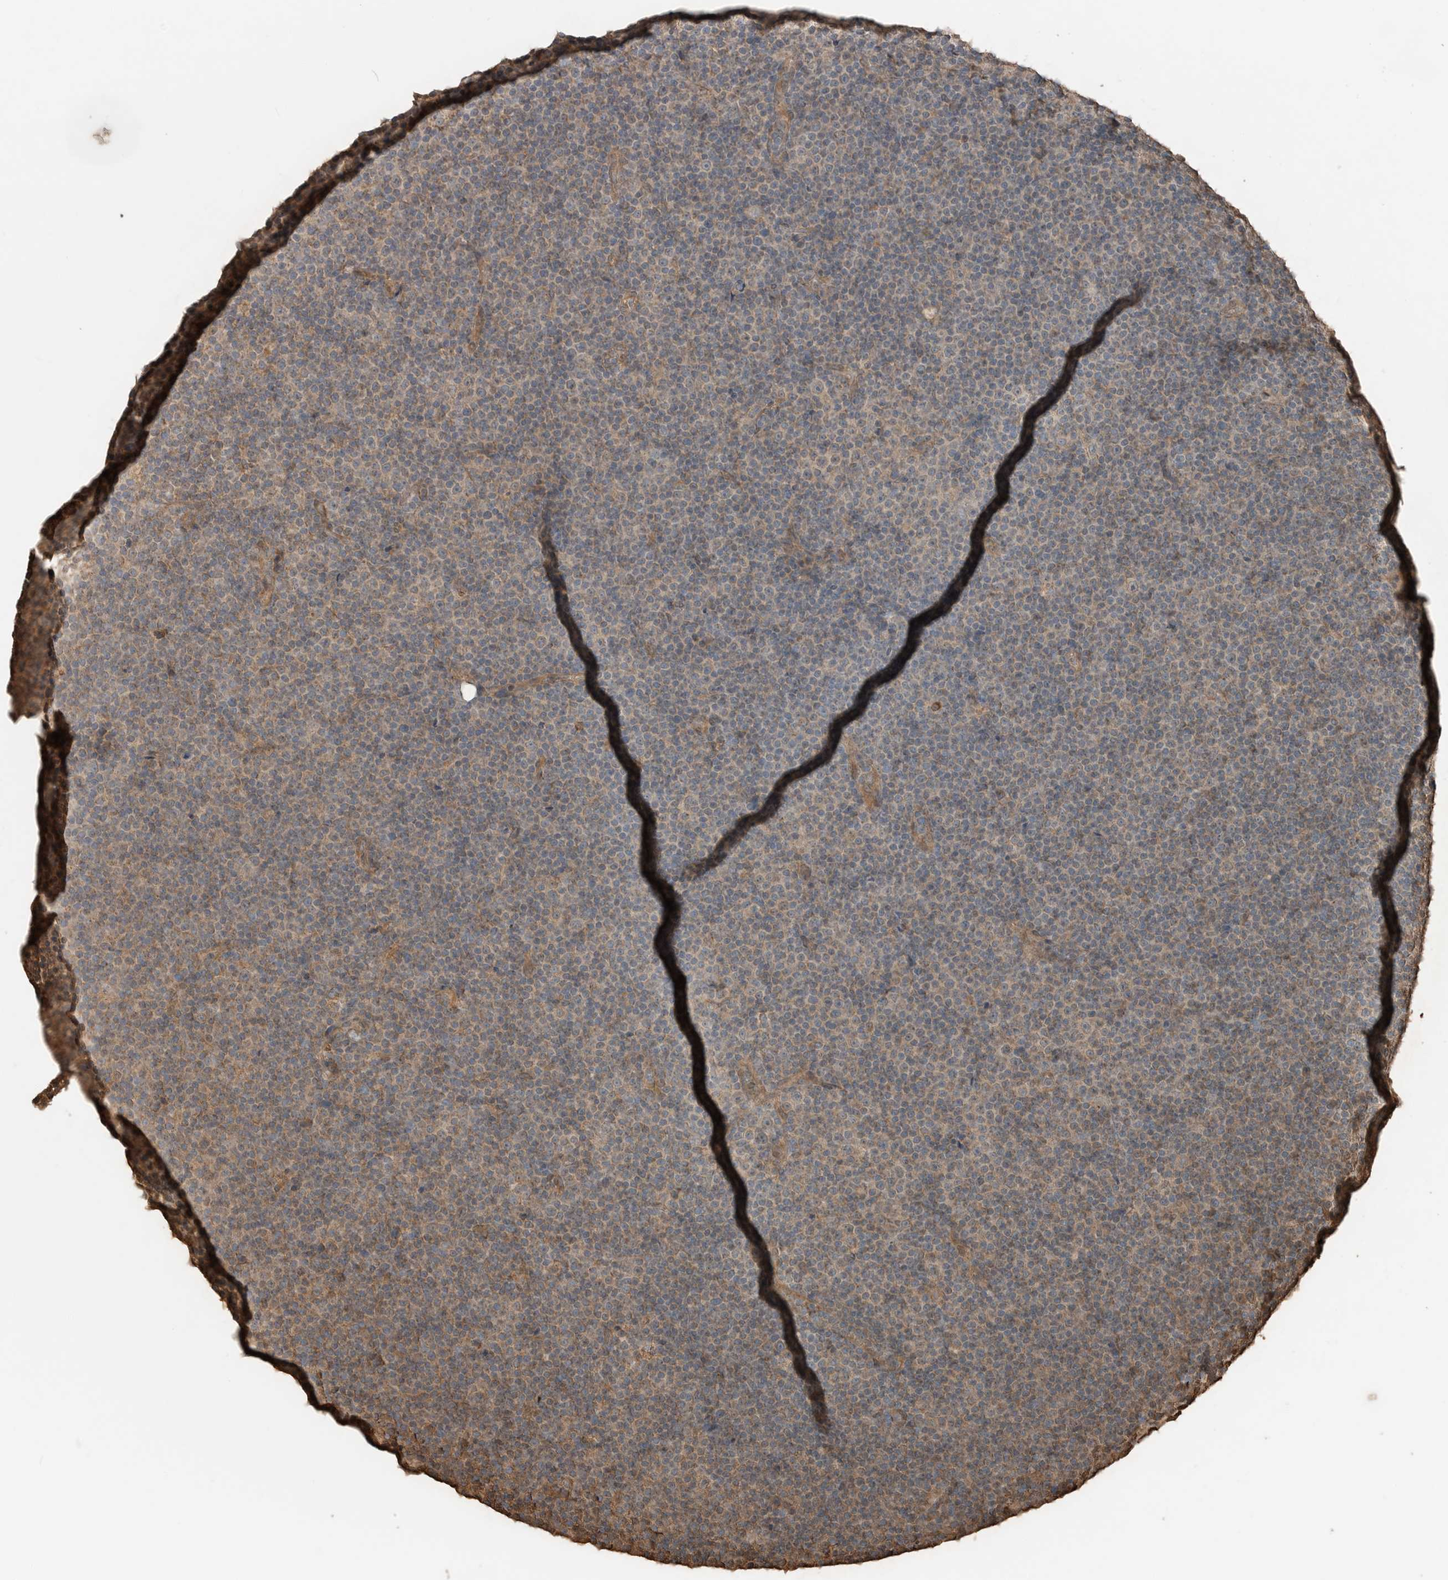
{"staining": {"intensity": "negative", "quantity": "none", "location": "none"}, "tissue": "lymphoma", "cell_type": "Tumor cells", "image_type": "cancer", "snomed": [{"axis": "morphology", "description": "Malignant lymphoma, non-Hodgkin's type, Low grade"}, {"axis": "topography", "description": "Lymph node"}], "caption": "Tumor cells are negative for brown protein staining in lymphoma.", "gene": "BLZF1", "patient": {"sex": "female", "age": 67}}